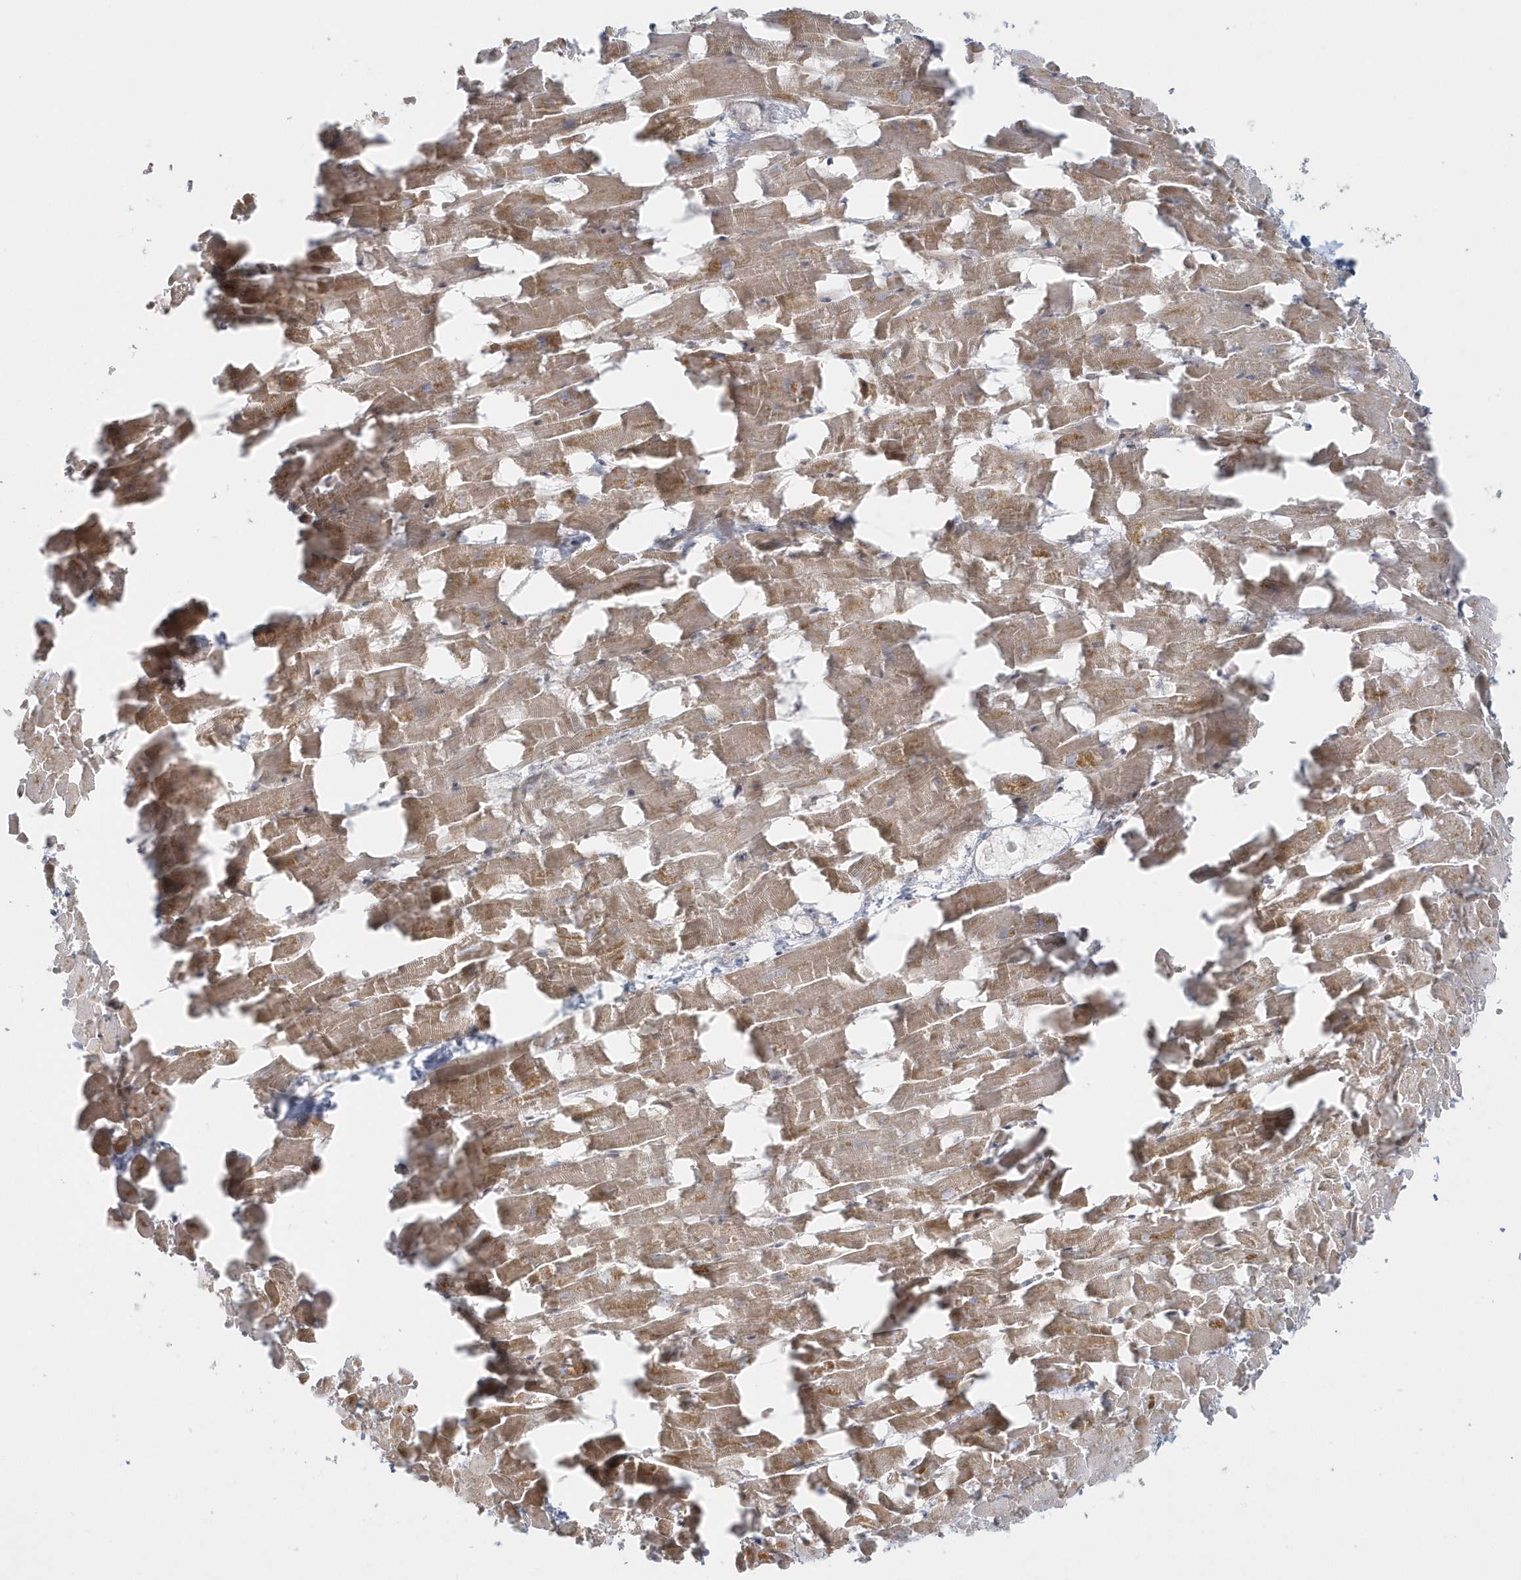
{"staining": {"intensity": "moderate", "quantity": ">75%", "location": "cytoplasmic/membranous"}, "tissue": "heart muscle", "cell_type": "Cardiomyocytes", "image_type": "normal", "snomed": [{"axis": "morphology", "description": "Normal tissue, NOS"}, {"axis": "topography", "description": "Heart"}], "caption": "A photomicrograph of human heart muscle stained for a protein exhibits moderate cytoplasmic/membranous brown staining in cardiomyocytes. Using DAB (3,3'-diaminobenzidine) (brown) and hematoxylin (blue) stains, captured at high magnification using brightfield microscopy.", "gene": "BLTP3A", "patient": {"sex": "female", "age": 64}}